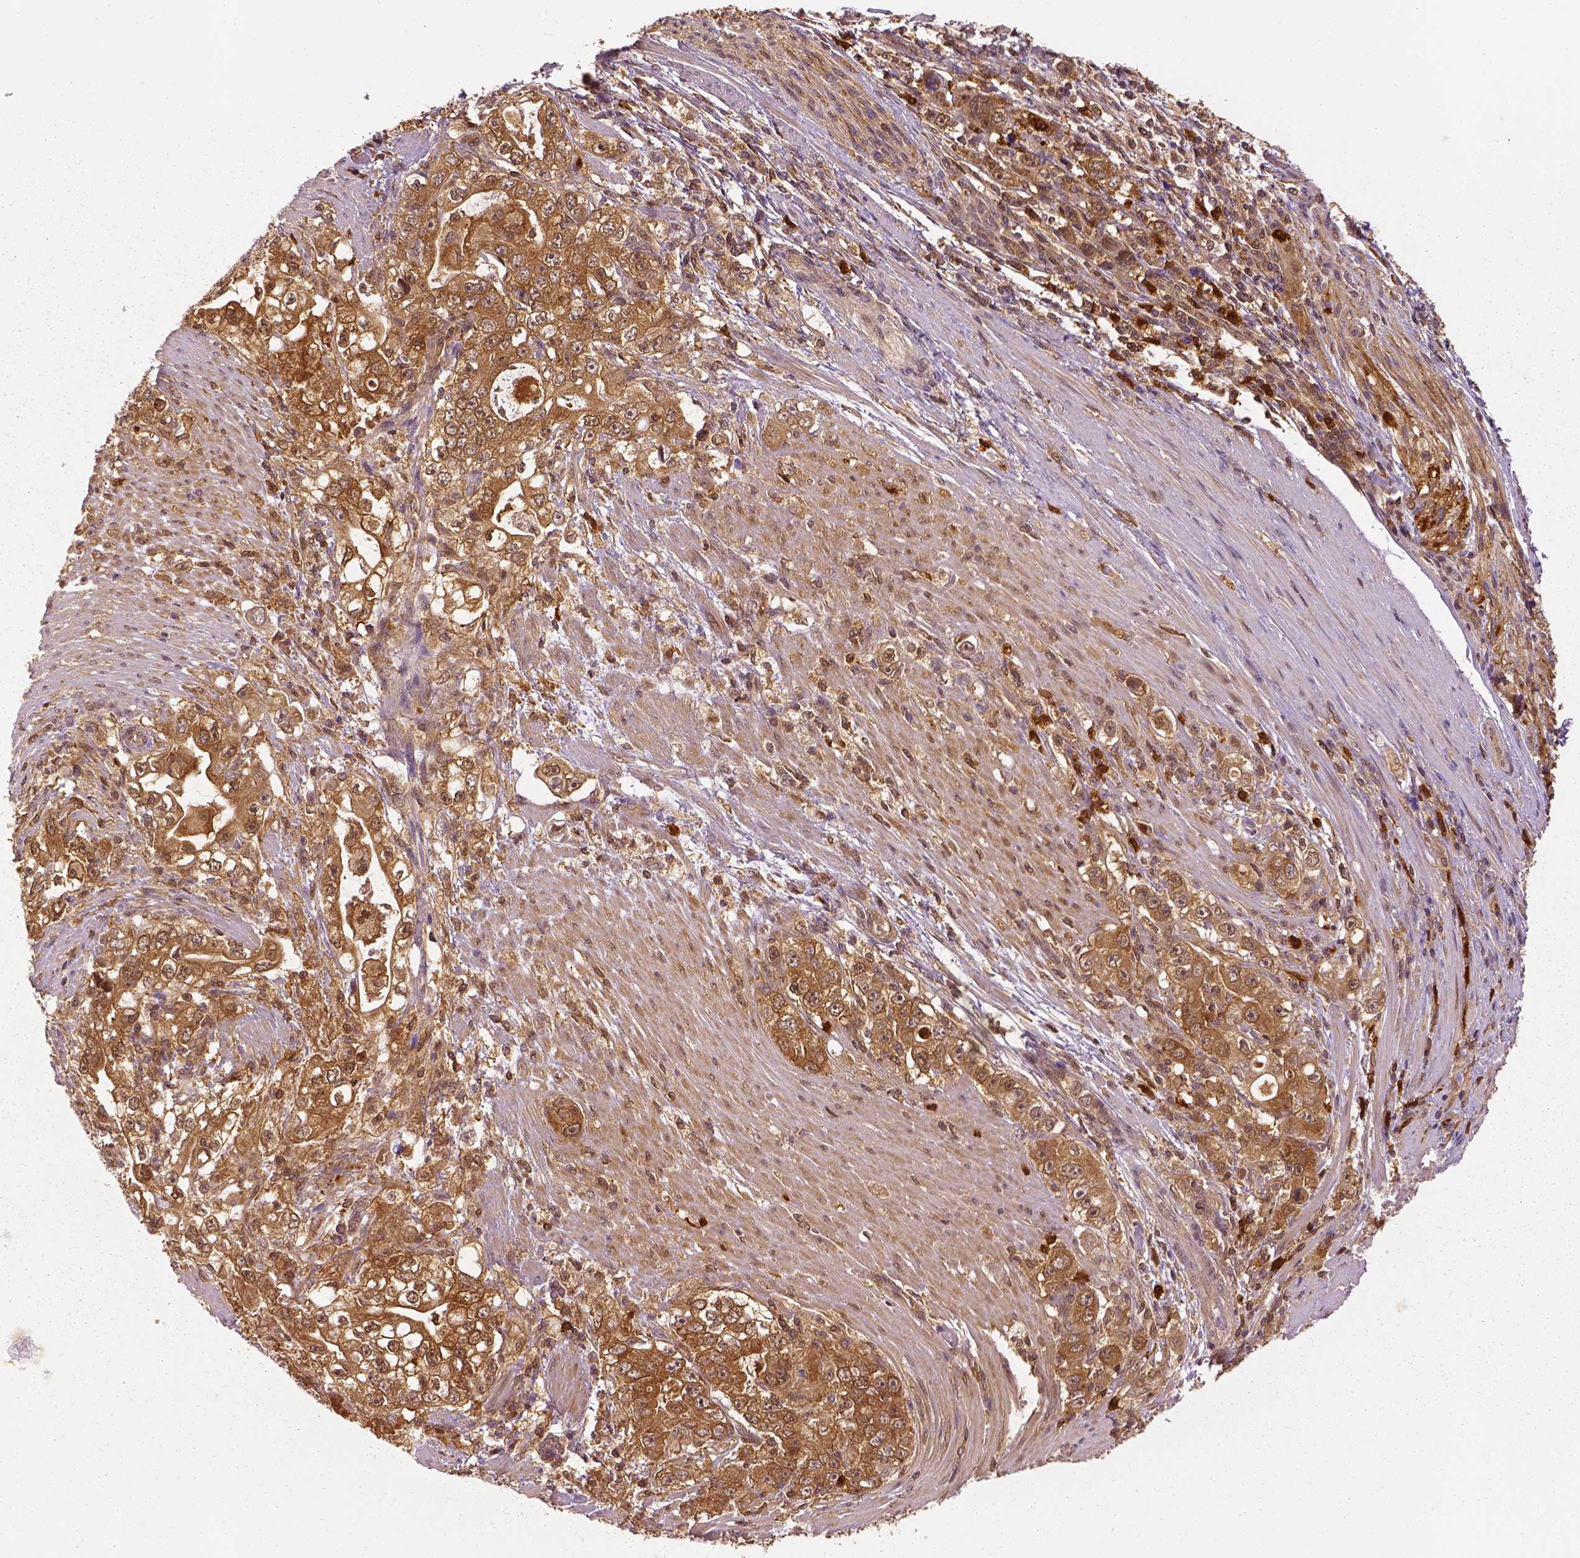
{"staining": {"intensity": "moderate", "quantity": ">75%", "location": "cytoplasmic/membranous"}, "tissue": "stomach cancer", "cell_type": "Tumor cells", "image_type": "cancer", "snomed": [{"axis": "morphology", "description": "Adenocarcinoma, NOS"}, {"axis": "topography", "description": "Stomach, lower"}], "caption": "Protein analysis of stomach adenocarcinoma tissue demonstrates moderate cytoplasmic/membranous staining in about >75% of tumor cells. (Stains: DAB in brown, nuclei in blue, Microscopy: brightfield microscopy at high magnification).", "gene": "GPI", "patient": {"sex": "female", "age": 72}}